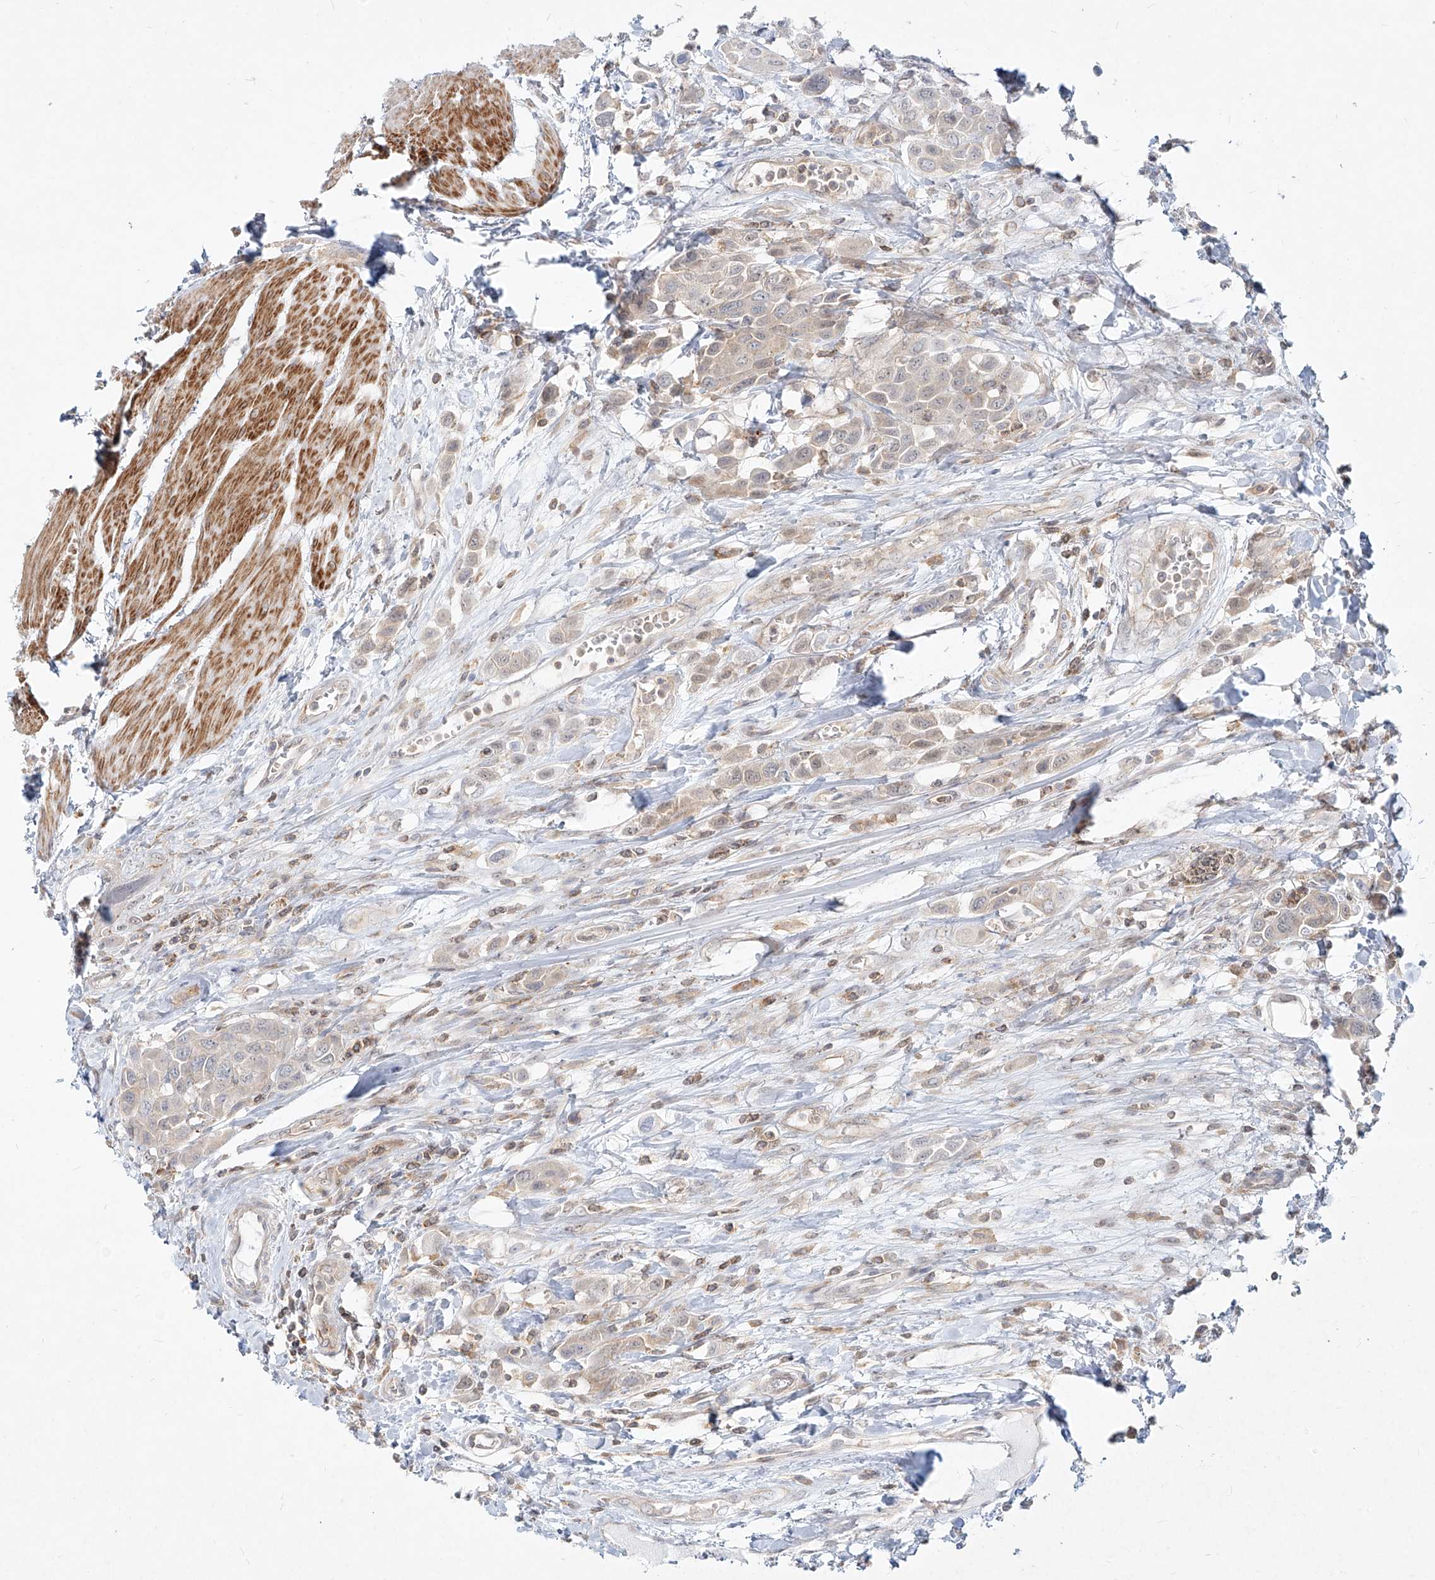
{"staining": {"intensity": "weak", "quantity": "<25%", "location": "cytoplasmic/membranous"}, "tissue": "urothelial cancer", "cell_type": "Tumor cells", "image_type": "cancer", "snomed": [{"axis": "morphology", "description": "Urothelial carcinoma, High grade"}, {"axis": "topography", "description": "Urinary bladder"}], "caption": "DAB immunohistochemical staining of urothelial carcinoma (high-grade) exhibits no significant positivity in tumor cells.", "gene": "SLC2A12", "patient": {"sex": "male", "age": 50}}